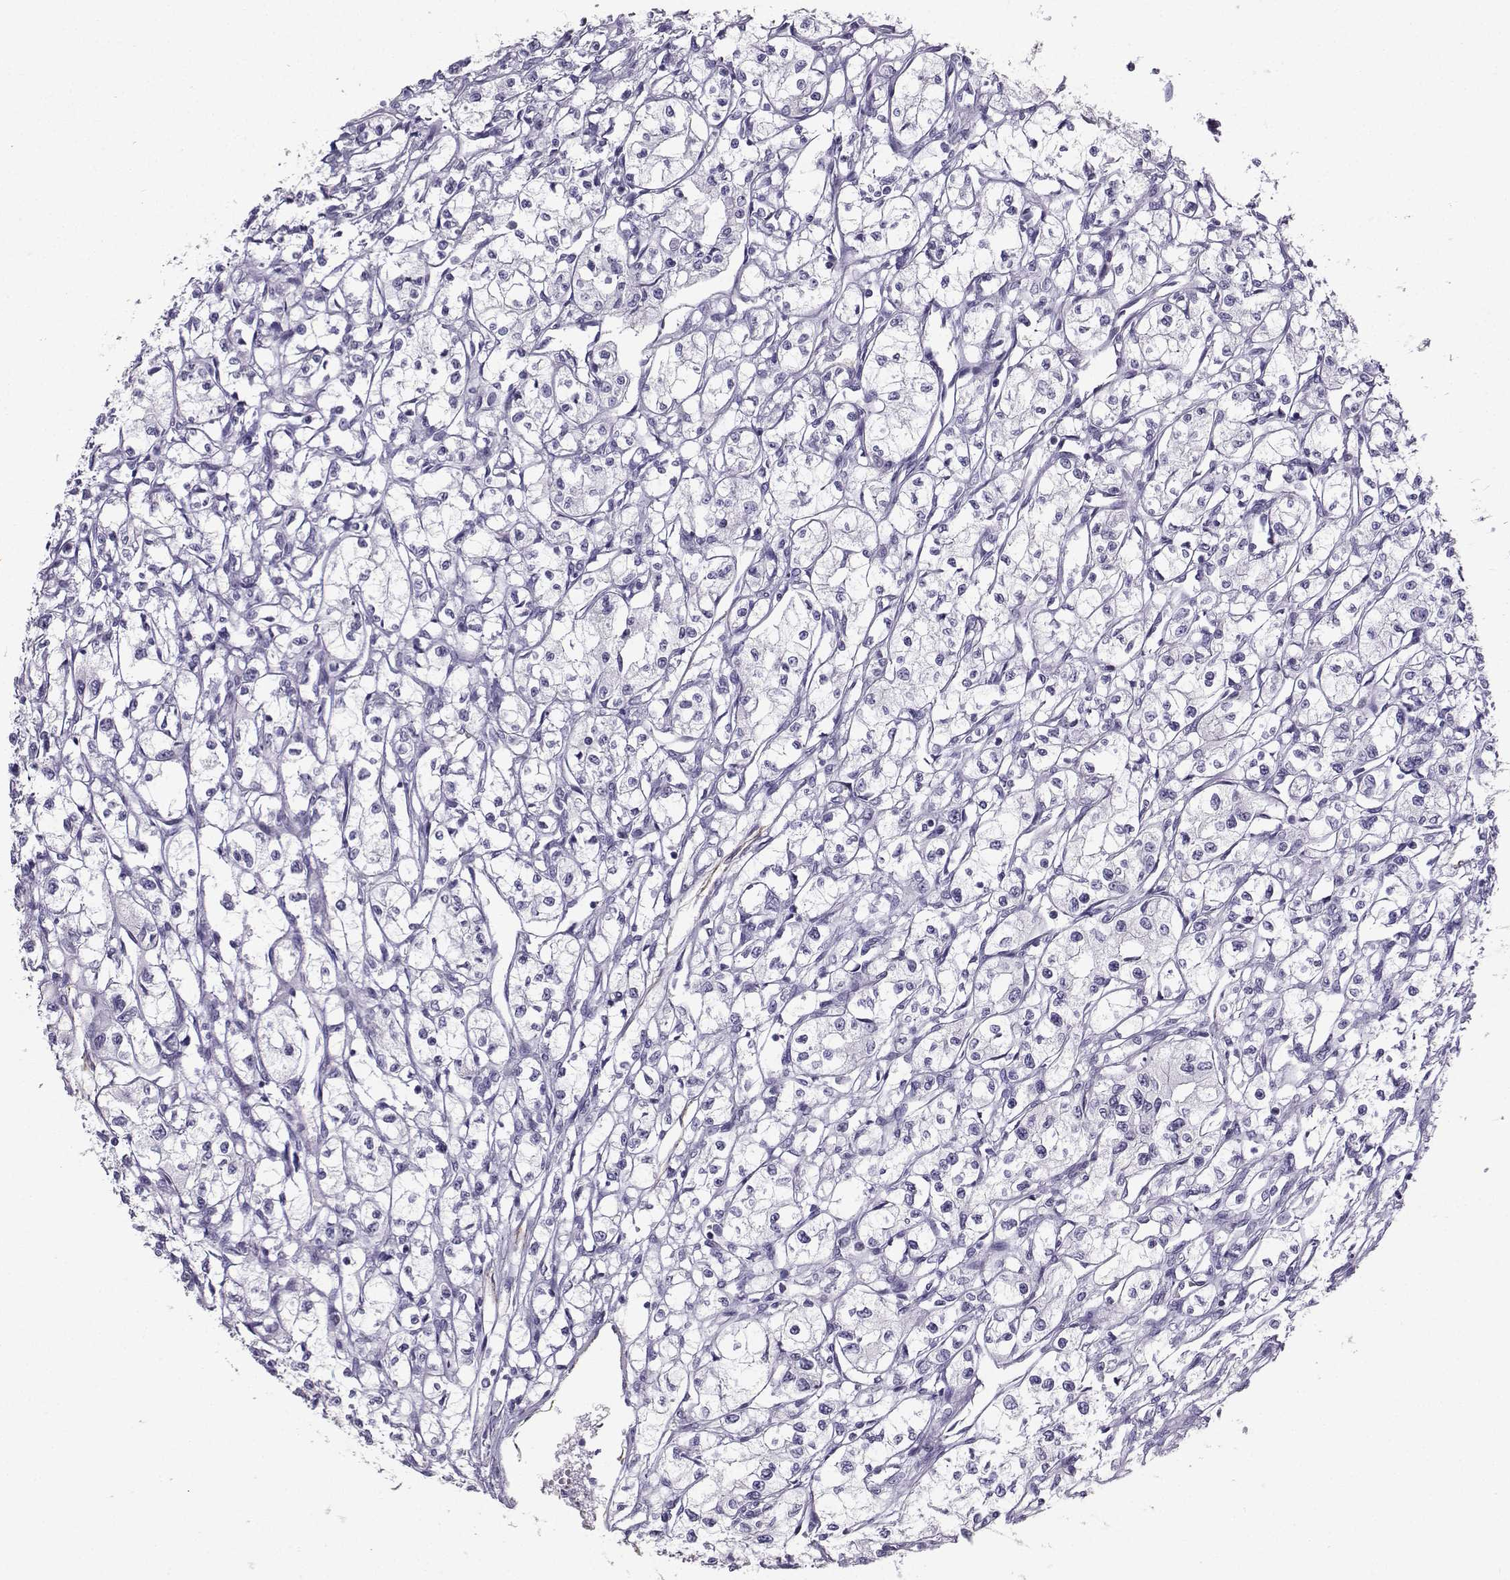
{"staining": {"intensity": "negative", "quantity": "none", "location": "none"}, "tissue": "renal cancer", "cell_type": "Tumor cells", "image_type": "cancer", "snomed": [{"axis": "morphology", "description": "Adenocarcinoma, NOS"}, {"axis": "topography", "description": "Kidney"}], "caption": "IHC of renal cancer shows no staining in tumor cells.", "gene": "IQCD", "patient": {"sex": "male", "age": 56}}